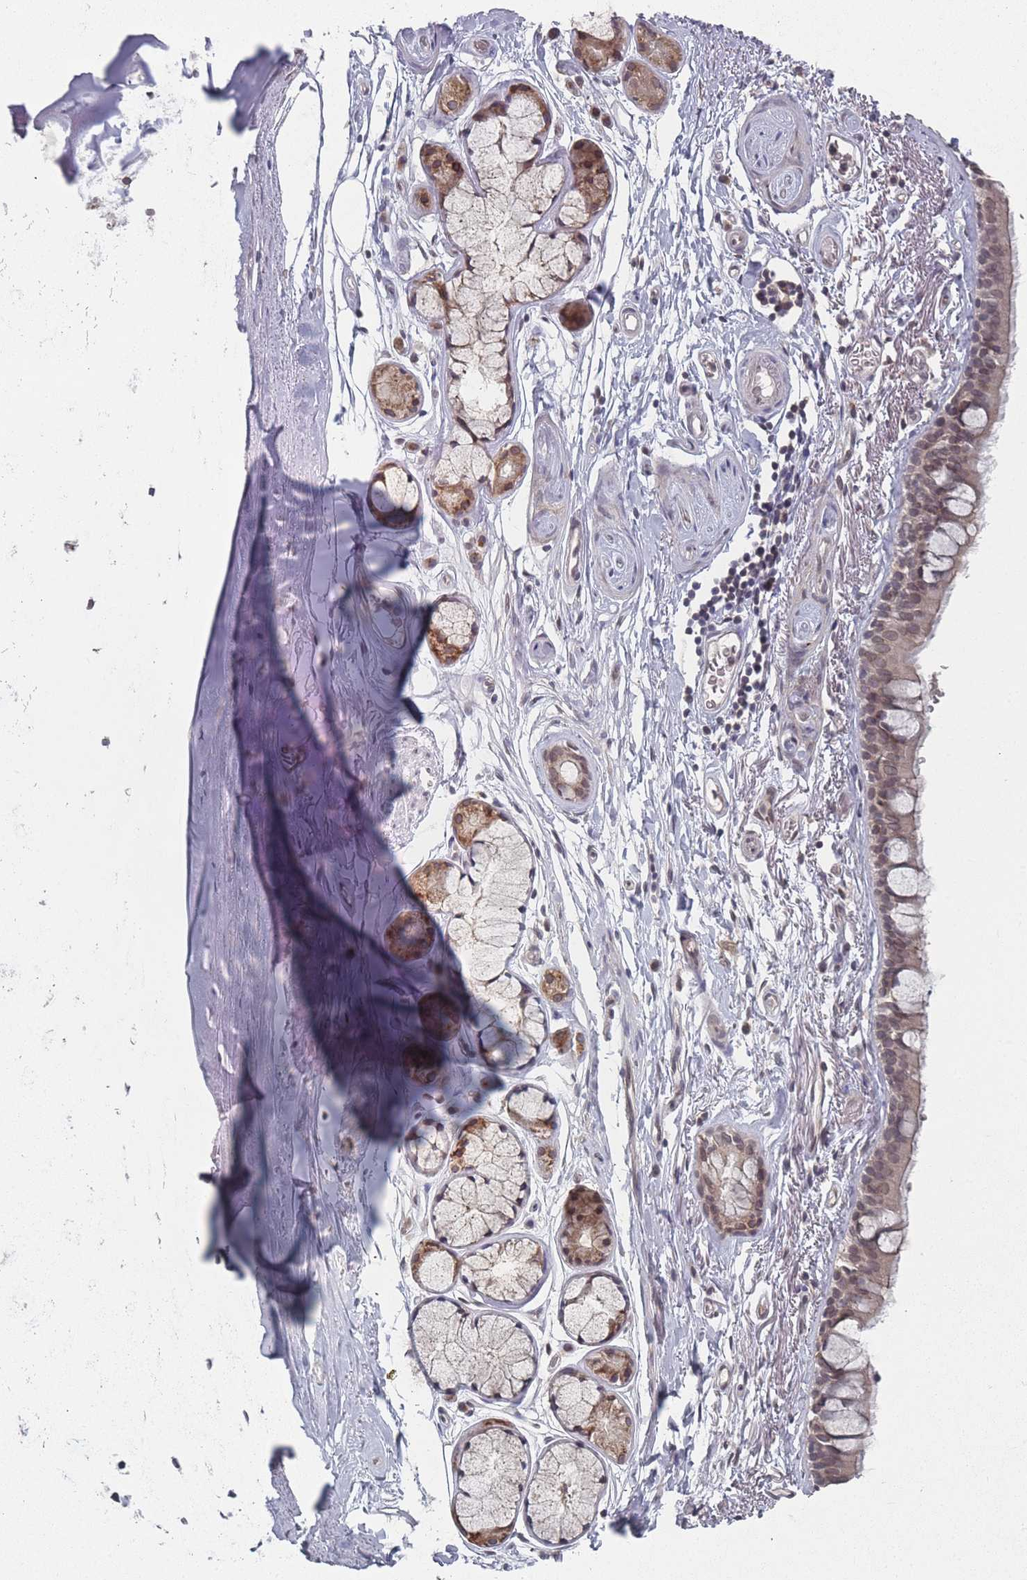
{"staining": {"intensity": "negative", "quantity": "none", "location": "none"}, "tissue": "adipose tissue", "cell_type": "Adipocytes", "image_type": "normal", "snomed": [{"axis": "morphology", "description": "Normal tissue, NOS"}, {"axis": "topography", "description": "Lymph node"}, {"axis": "topography", "description": "Bronchus"}], "caption": "An IHC image of normal adipose tissue is shown. There is no staining in adipocytes of adipose tissue. Nuclei are stained in blue.", "gene": "TBC1D25", "patient": {"sex": "male", "age": 63}}